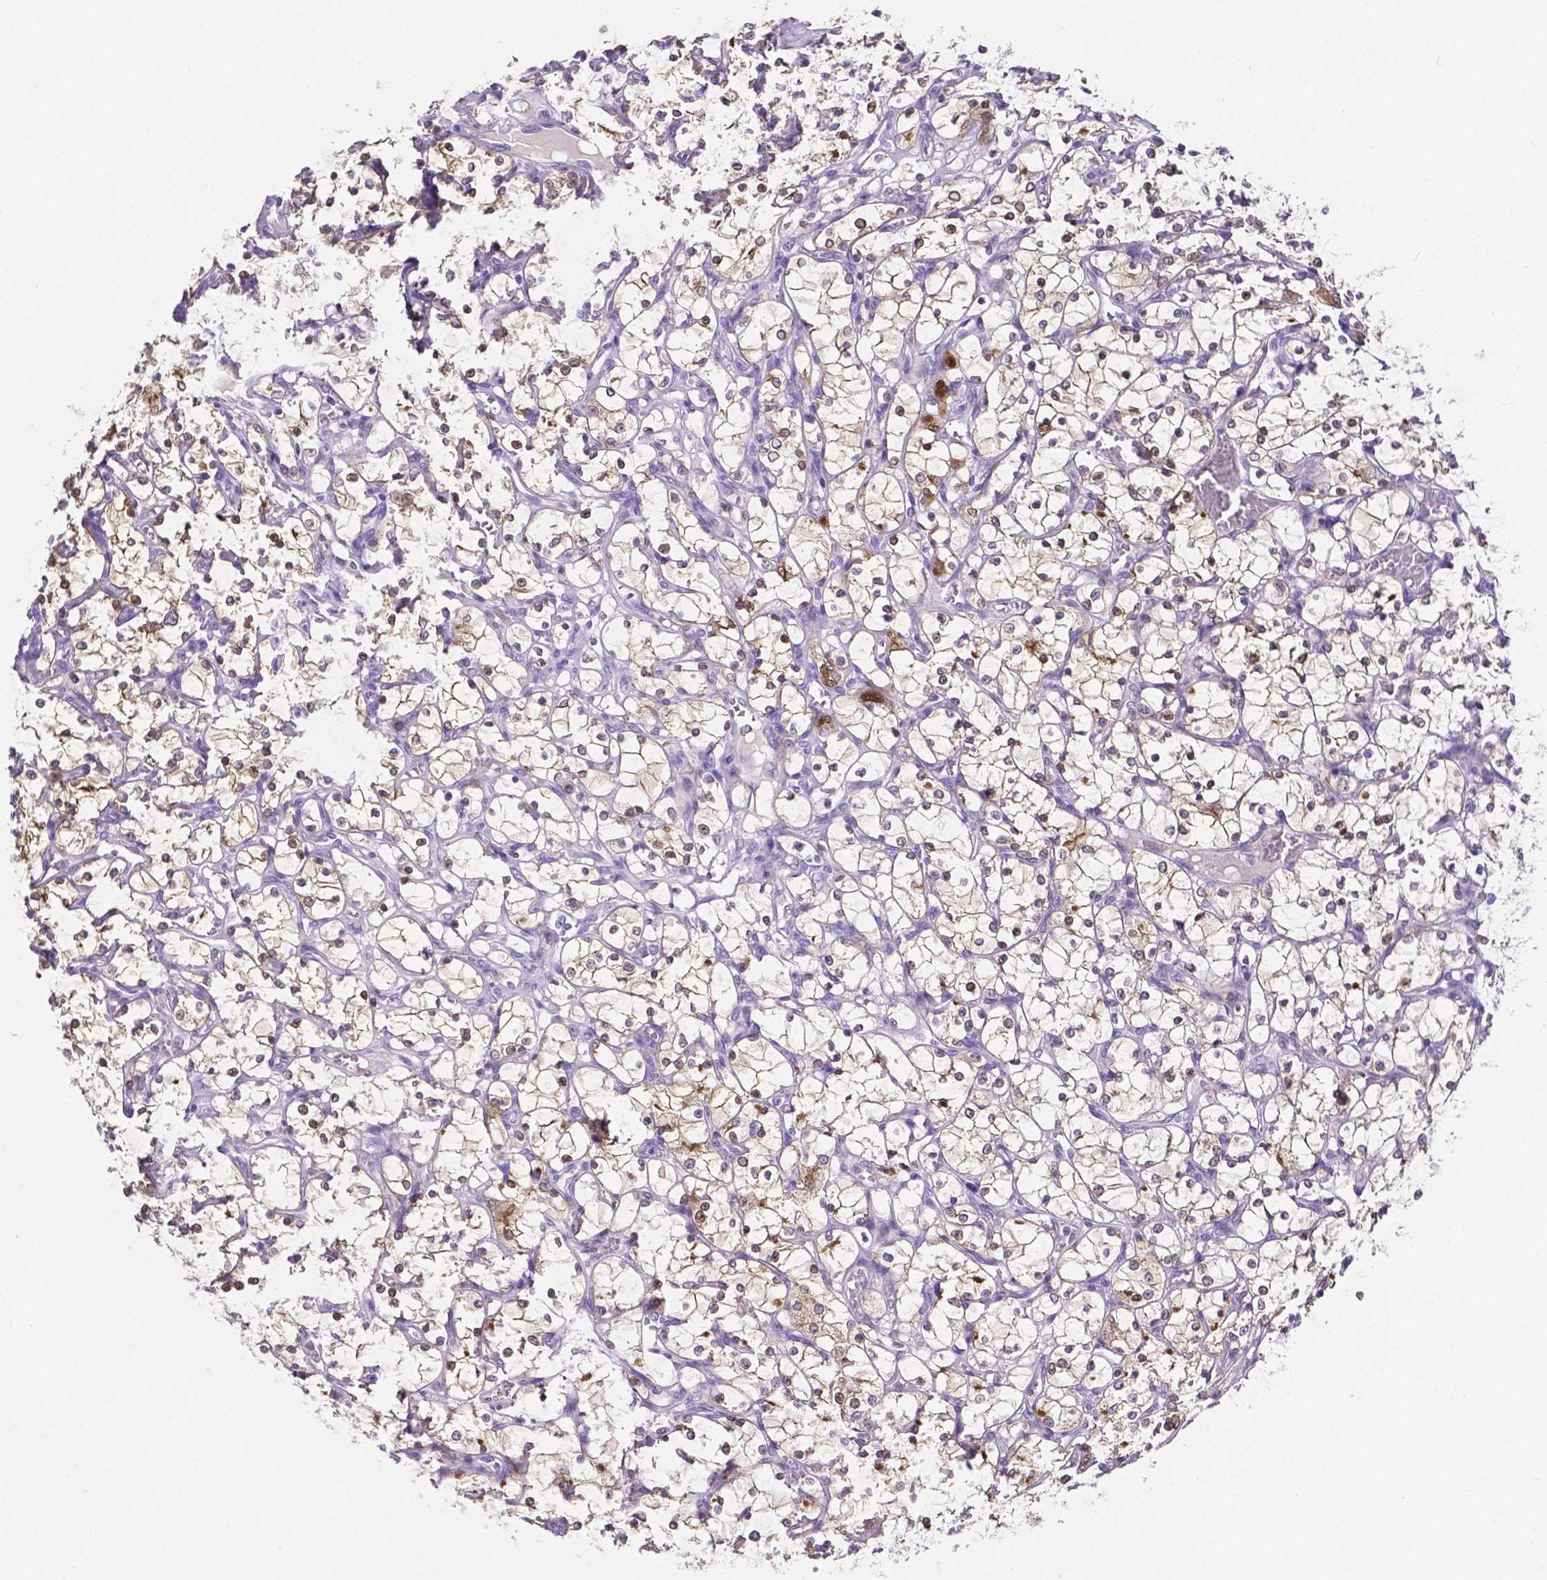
{"staining": {"intensity": "moderate", "quantity": "<25%", "location": "cytoplasmic/membranous,nuclear"}, "tissue": "renal cancer", "cell_type": "Tumor cells", "image_type": "cancer", "snomed": [{"axis": "morphology", "description": "Adenocarcinoma, NOS"}, {"axis": "topography", "description": "Kidney"}], "caption": "IHC micrograph of human adenocarcinoma (renal) stained for a protein (brown), which reveals low levels of moderate cytoplasmic/membranous and nuclear staining in approximately <25% of tumor cells.", "gene": "SLC22A2", "patient": {"sex": "female", "age": 69}}